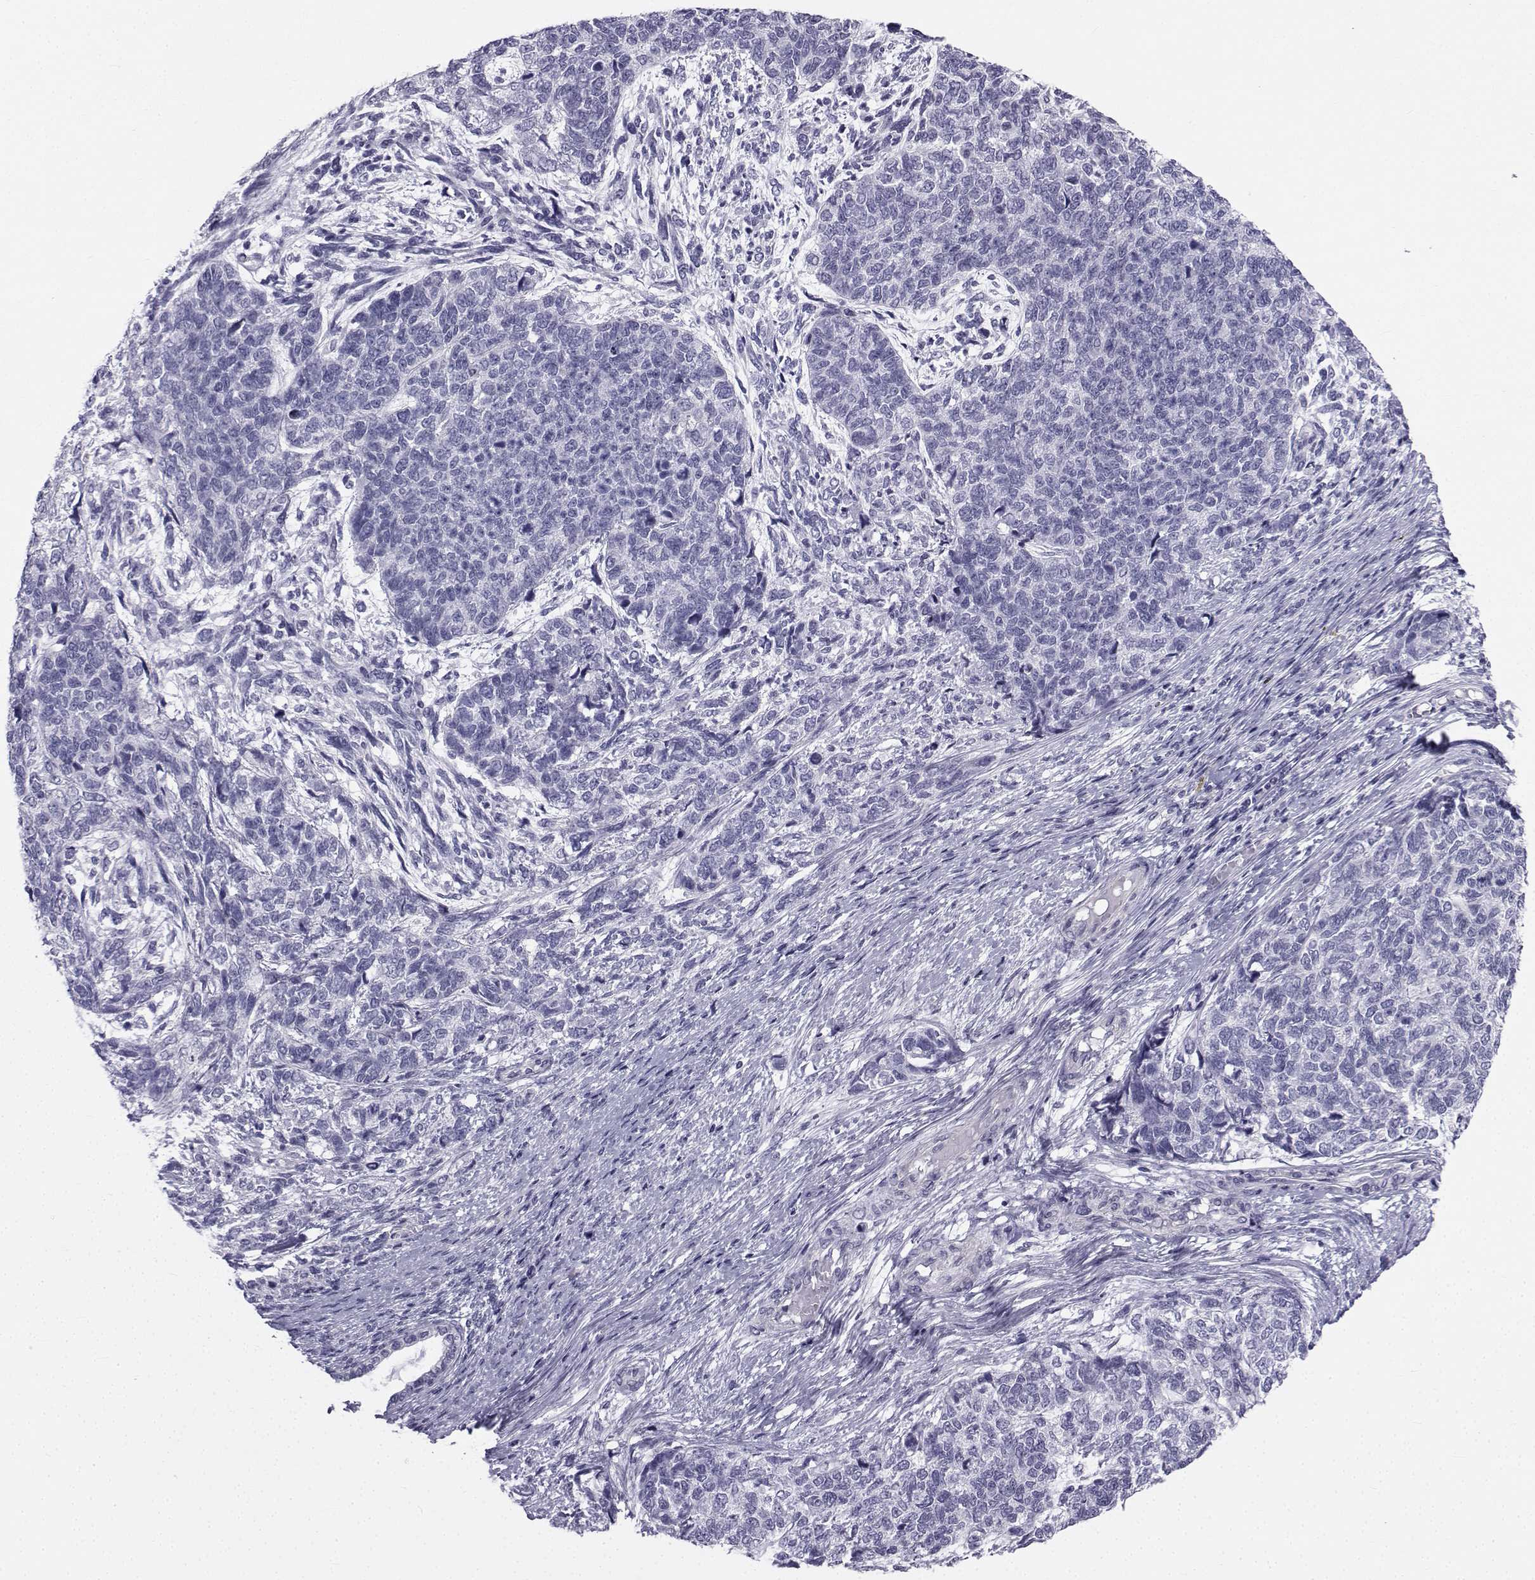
{"staining": {"intensity": "negative", "quantity": "none", "location": "none"}, "tissue": "cervical cancer", "cell_type": "Tumor cells", "image_type": "cancer", "snomed": [{"axis": "morphology", "description": "Squamous cell carcinoma, NOS"}, {"axis": "topography", "description": "Cervix"}], "caption": "Immunohistochemistry (IHC) of squamous cell carcinoma (cervical) demonstrates no positivity in tumor cells.", "gene": "SPANXD", "patient": {"sex": "female", "age": 63}}